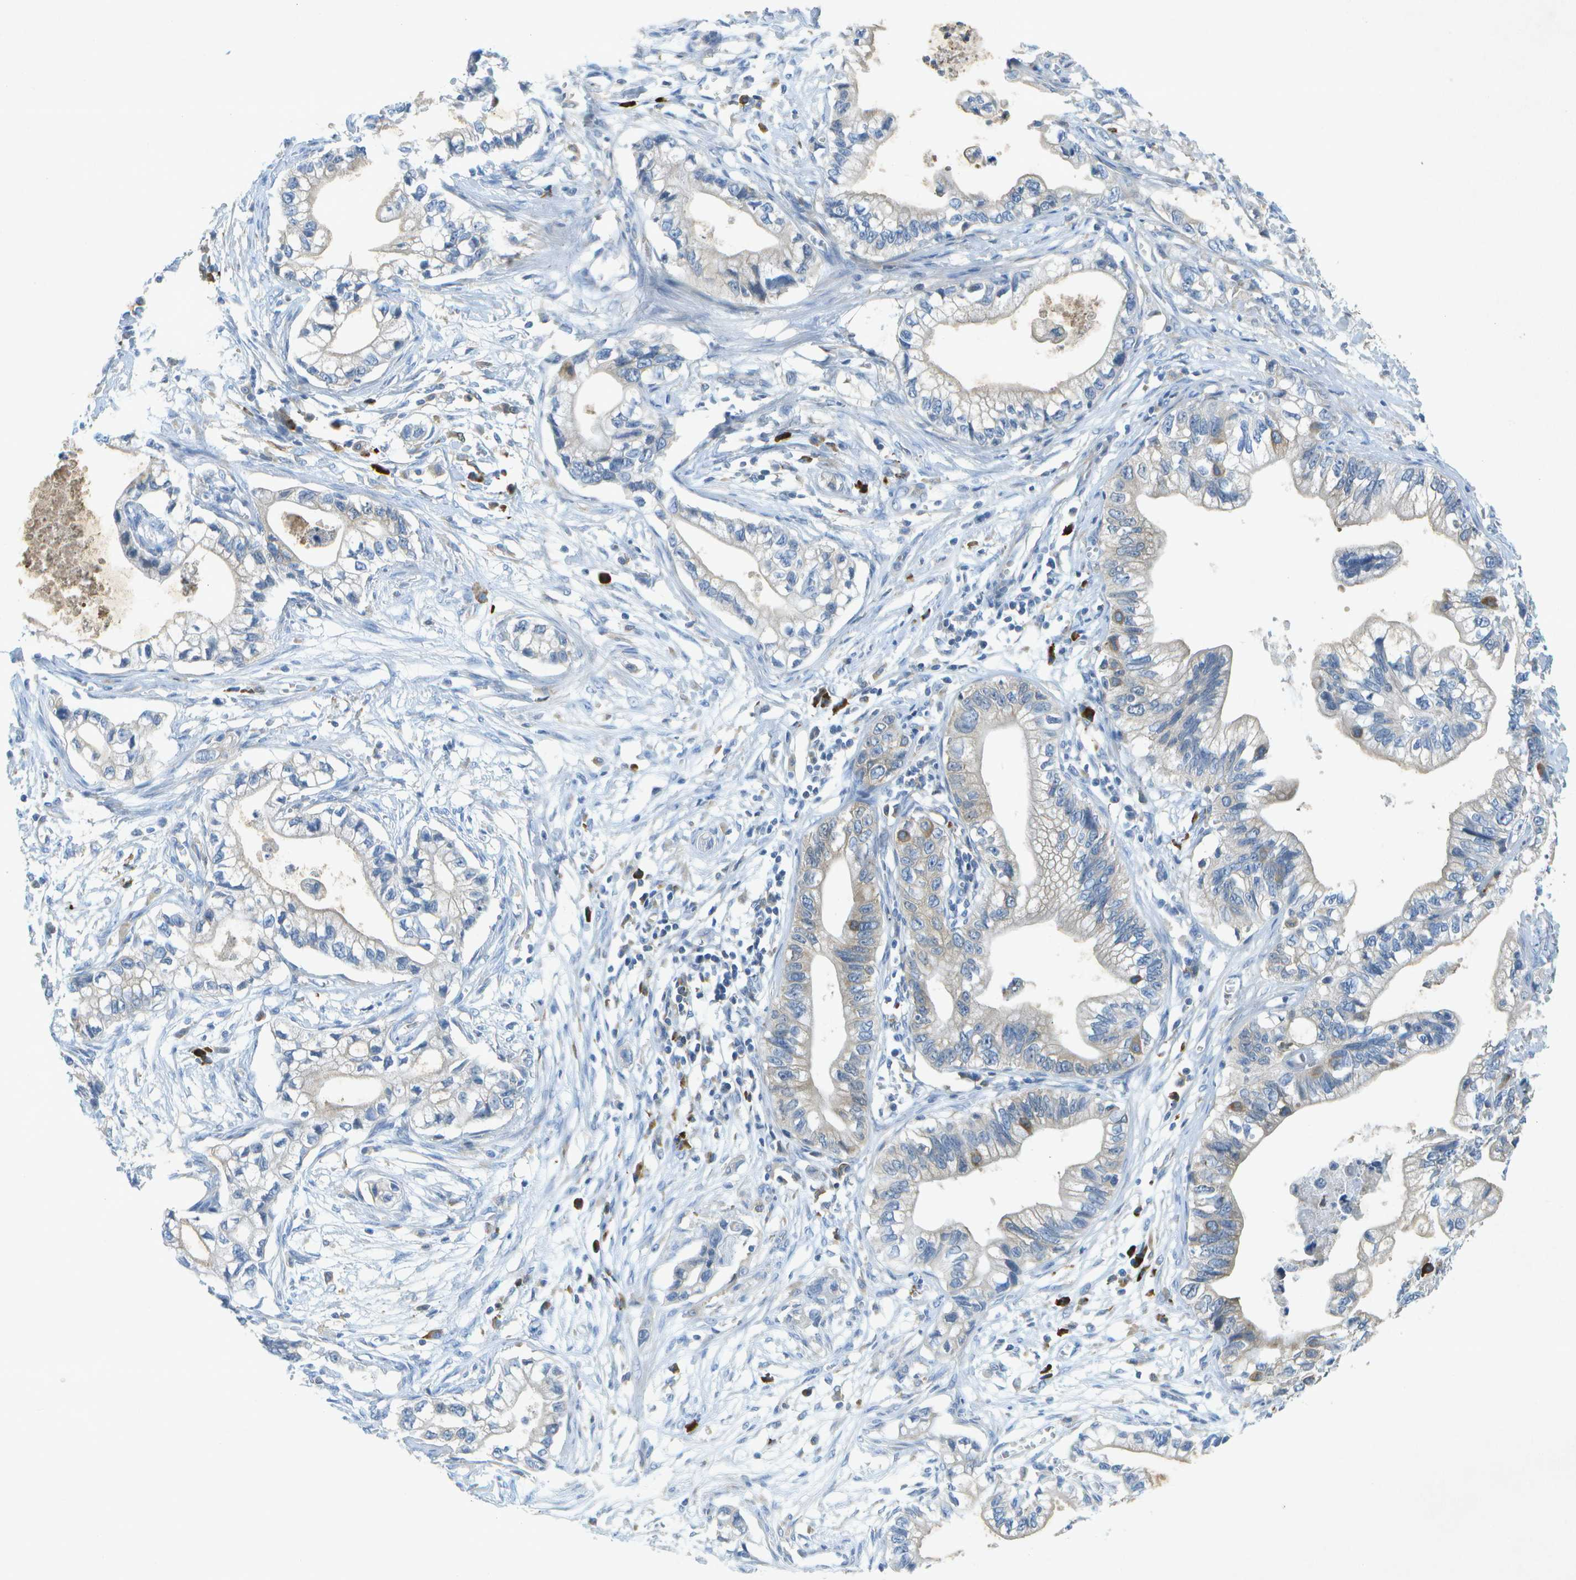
{"staining": {"intensity": "weak", "quantity": "<25%", "location": "cytoplasmic/membranous"}, "tissue": "pancreatic cancer", "cell_type": "Tumor cells", "image_type": "cancer", "snomed": [{"axis": "morphology", "description": "Adenocarcinoma, NOS"}, {"axis": "topography", "description": "Pancreas"}], "caption": "Immunohistochemical staining of pancreatic cancer (adenocarcinoma) reveals no significant positivity in tumor cells. Brightfield microscopy of IHC stained with DAB (3,3'-diaminobenzidine) (brown) and hematoxylin (blue), captured at high magnification.", "gene": "WNK2", "patient": {"sex": "male", "age": 56}}